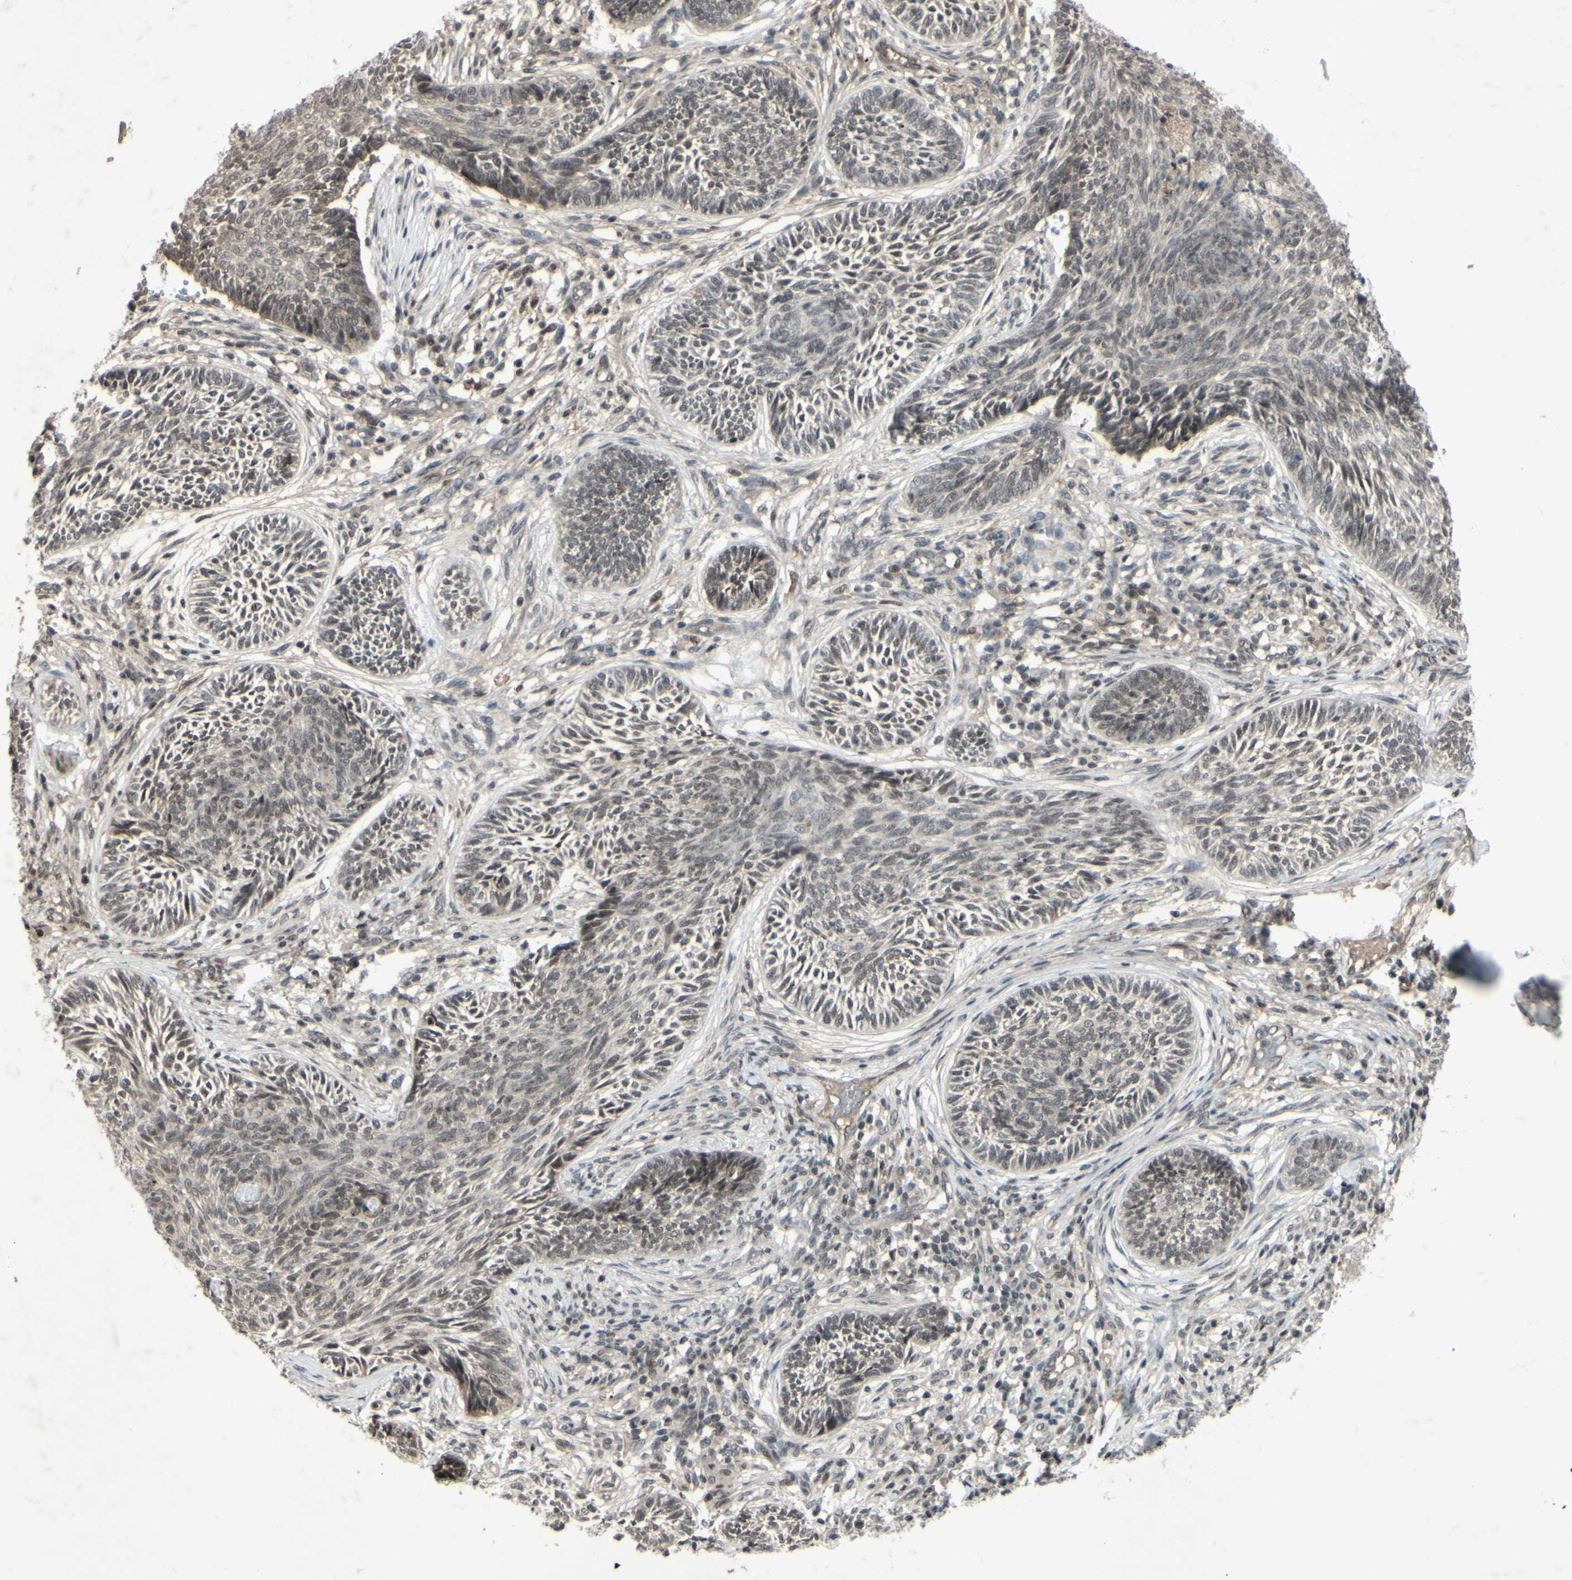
{"staining": {"intensity": "weak", "quantity": "25%-75%", "location": "nuclear"}, "tissue": "skin cancer", "cell_type": "Tumor cells", "image_type": "cancer", "snomed": [{"axis": "morphology", "description": "Papilloma, NOS"}, {"axis": "morphology", "description": "Basal cell carcinoma"}, {"axis": "topography", "description": "Skin"}], "caption": "IHC image of skin papilloma stained for a protein (brown), which displays low levels of weak nuclear staining in approximately 25%-75% of tumor cells.", "gene": "SNW1", "patient": {"sex": "male", "age": 87}}